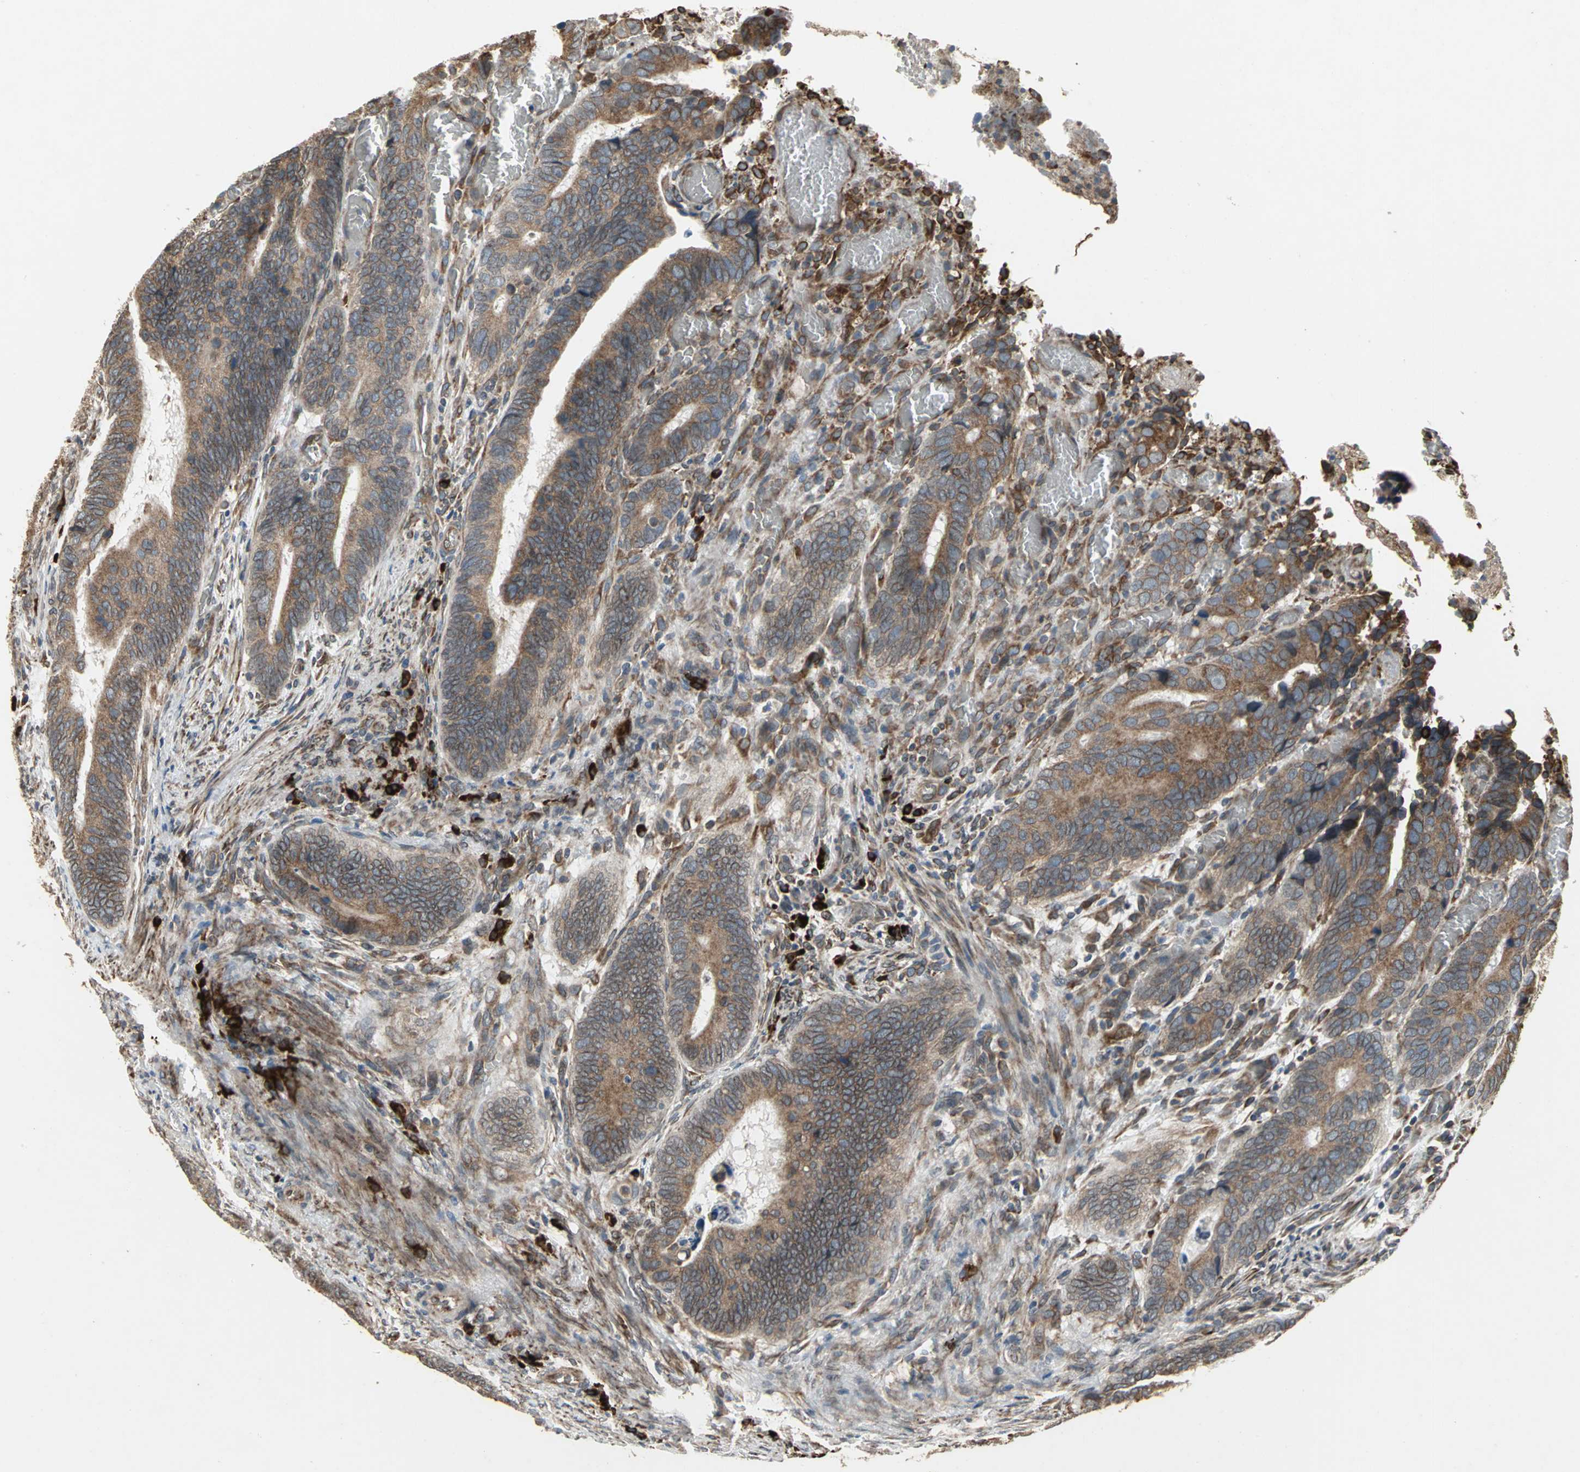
{"staining": {"intensity": "moderate", "quantity": "25%-75%", "location": "cytoplasmic/membranous"}, "tissue": "colorectal cancer", "cell_type": "Tumor cells", "image_type": "cancer", "snomed": [{"axis": "morphology", "description": "Adenocarcinoma, NOS"}, {"axis": "topography", "description": "Colon"}], "caption": "The micrograph exhibits a brown stain indicating the presence of a protein in the cytoplasmic/membranous of tumor cells in adenocarcinoma (colorectal).", "gene": "SYVN1", "patient": {"sex": "male", "age": 72}}